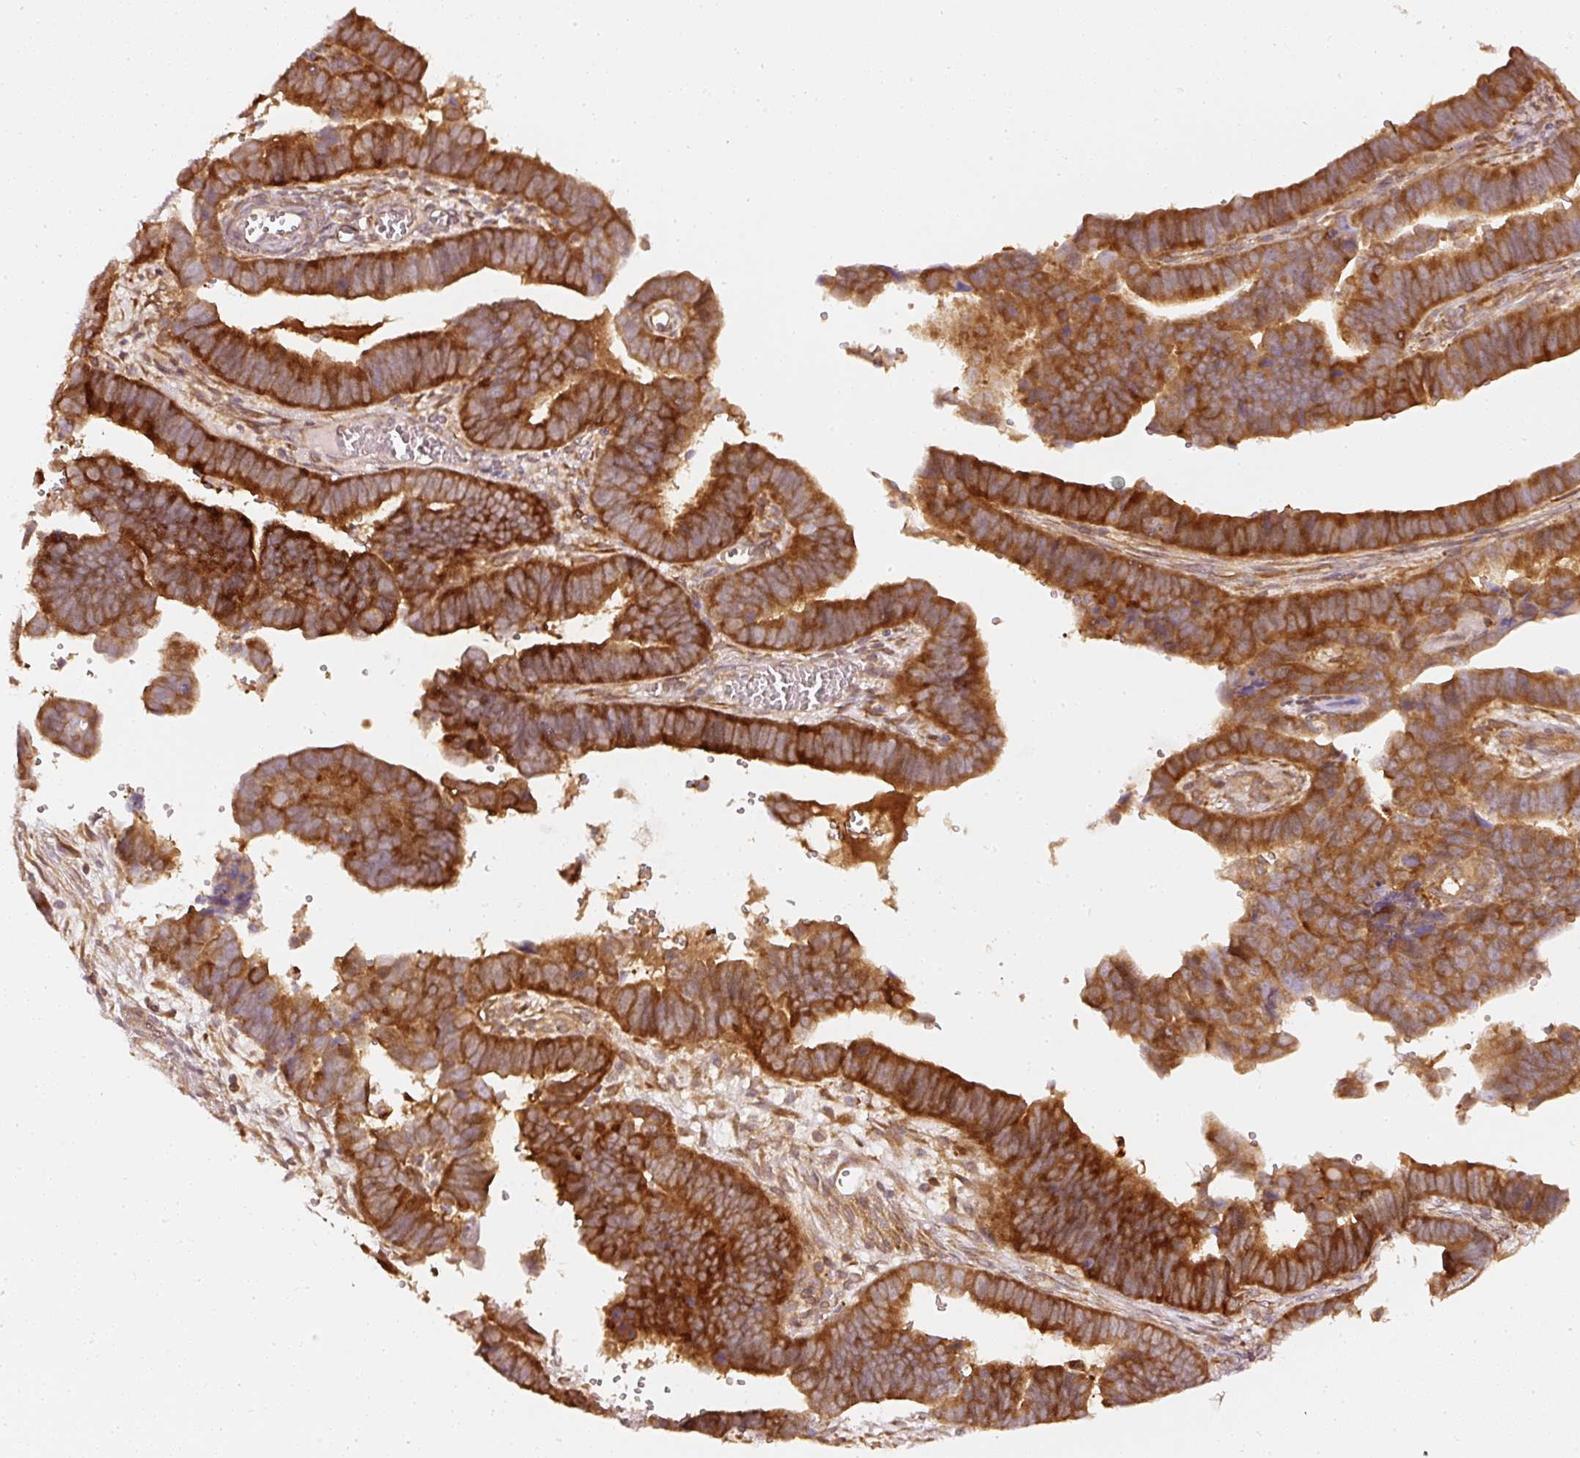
{"staining": {"intensity": "strong", "quantity": ">75%", "location": "cytoplasmic/membranous"}, "tissue": "endometrial cancer", "cell_type": "Tumor cells", "image_type": "cancer", "snomed": [{"axis": "morphology", "description": "Adenocarcinoma, NOS"}, {"axis": "topography", "description": "Endometrium"}], "caption": "This is a micrograph of IHC staining of endometrial cancer, which shows strong staining in the cytoplasmic/membranous of tumor cells.", "gene": "ASMTL", "patient": {"sex": "female", "age": 75}}